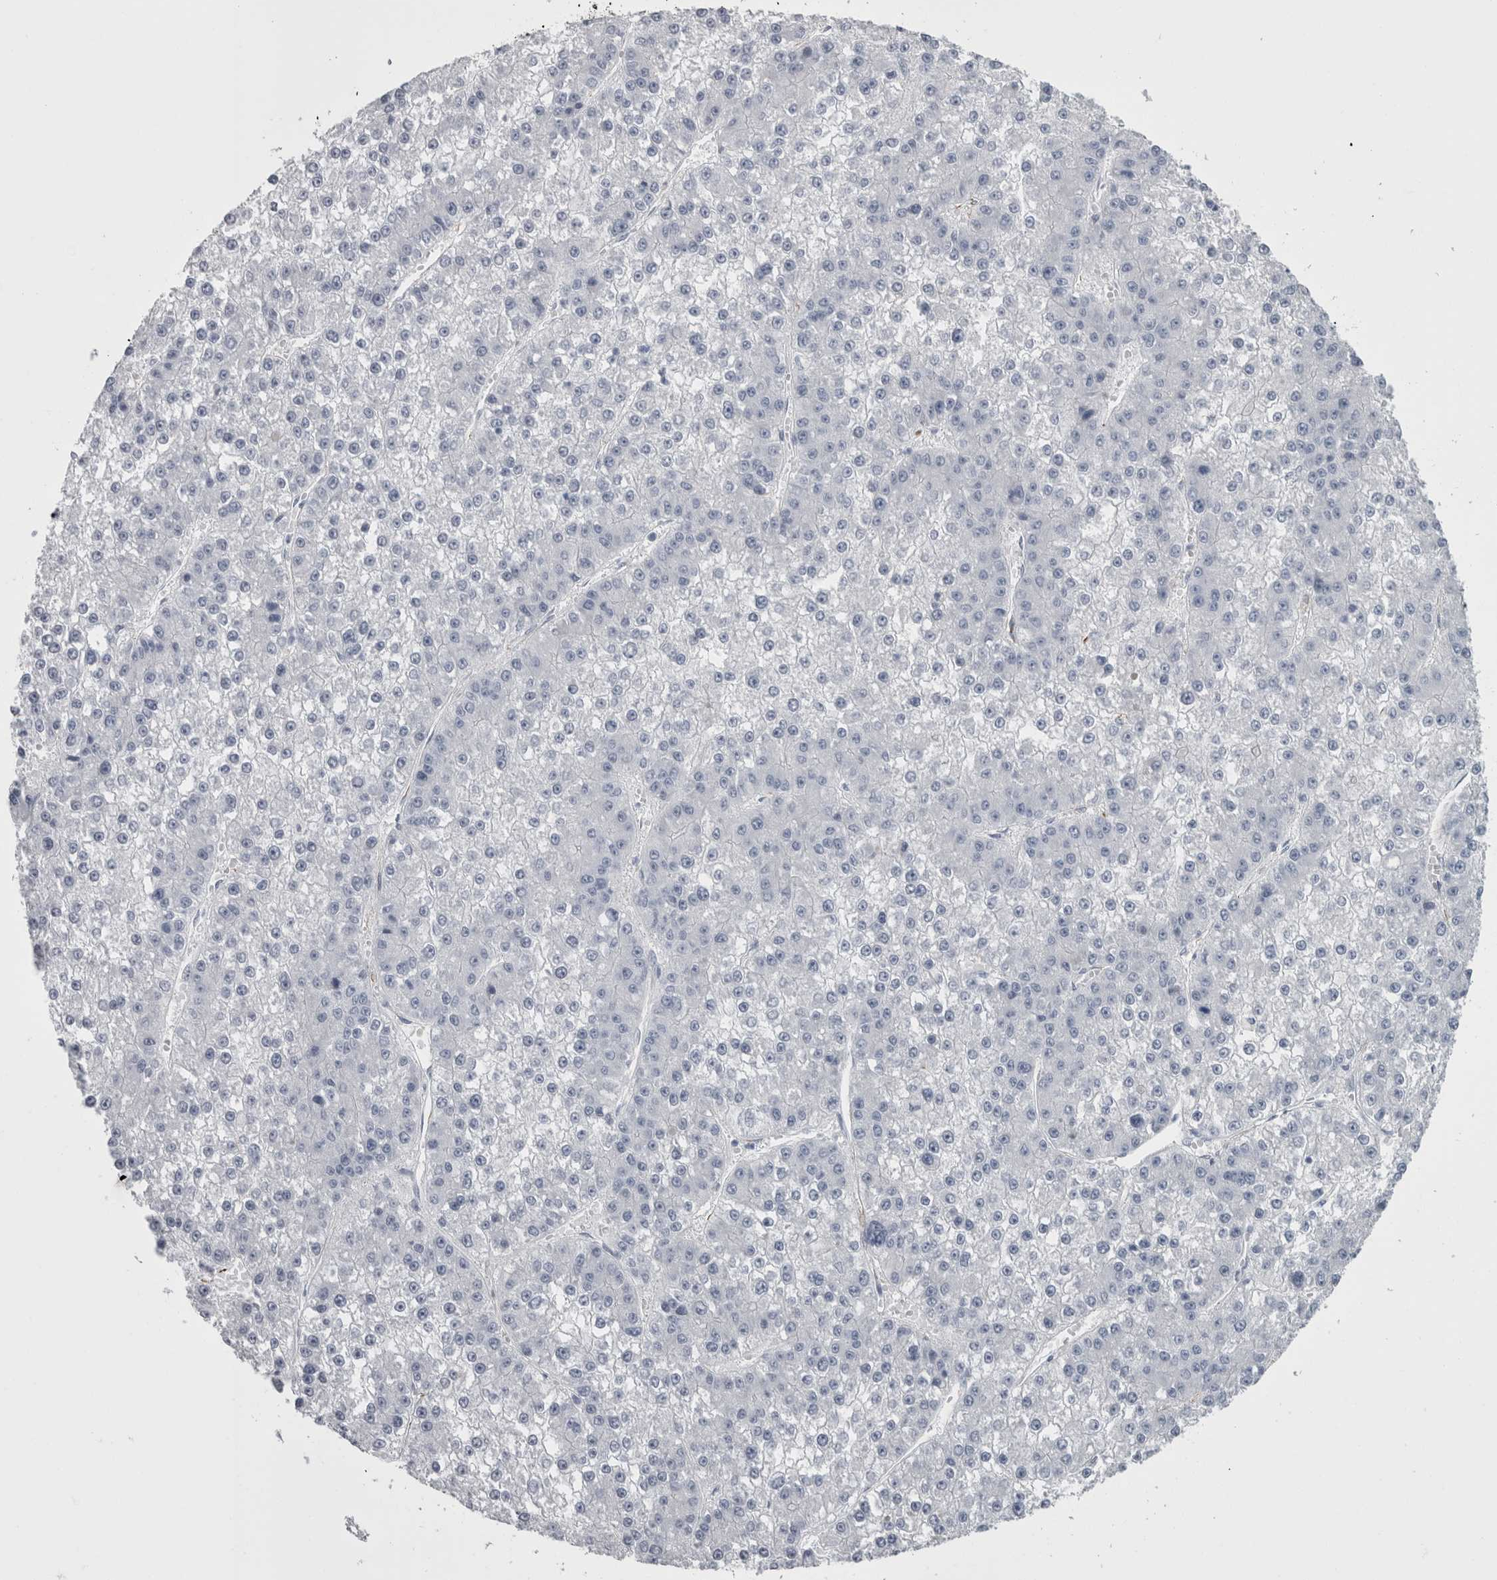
{"staining": {"intensity": "negative", "quantity": "none", "location": "none"}, "tissue": "liver cancer", "cell_type": "Tumor cells", "image_type": "cancer", "snomed": [{"axis": "morphology", "description": "Carcinoma, Hepatocellular, NOS"}, {"axis": "topography", "description": "Liver"}], "caption": "The immunohistochemistry (IHC) image has no significant expression in tumor cells of liver cancer (hepatocellular carcinoma) tissue. (DAB (3,3'-diaminobenzidine) immunohistochemistry, high magnification).", "gene": "VWDE", "patient": {"sex": "female", "age": 73}}